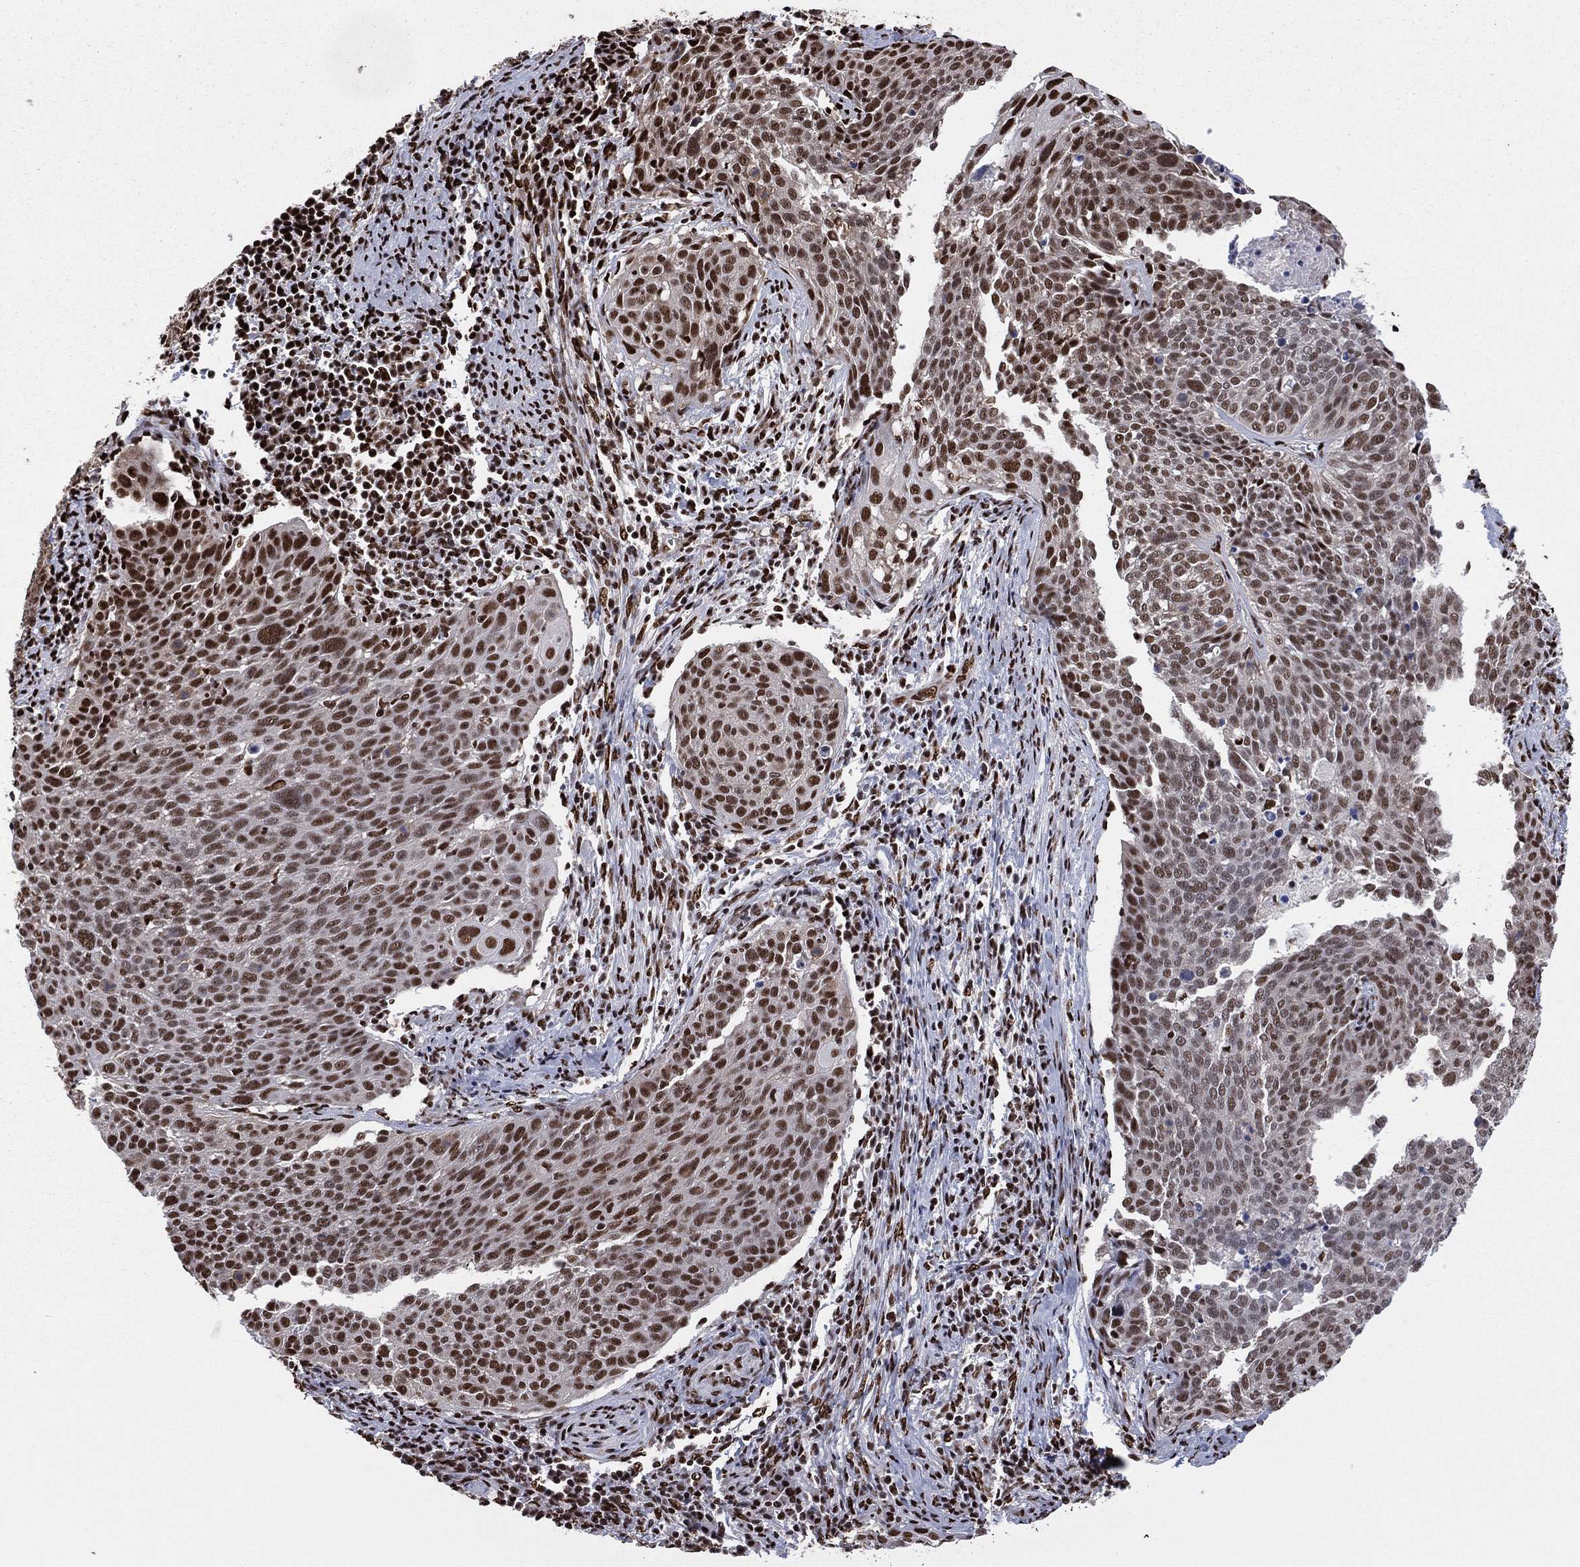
{"staining": {"intensity": "strong", "quantity": "25%-75%", "location": "nuclear"}, "tissue": "cervical cancer", "cell_type": "Tumor cells", "image_type": "cancer", "snomed": [{"axis": "morphology", "description": "Squamous cell carcinoma, NOS"}, {"axis": "topography", "description": "Cervix"}], "caption": "Immunohistochemistry (IHC) histopathology image of human cervical squamous cell carcinoma stained for a protein (brown), which demonstrates high levels of strong nuclear positivity in approximately 25%-75% of tumor cells.", "gene": "TP53BP1", "patient": {"sex": "female", "age": 39}}